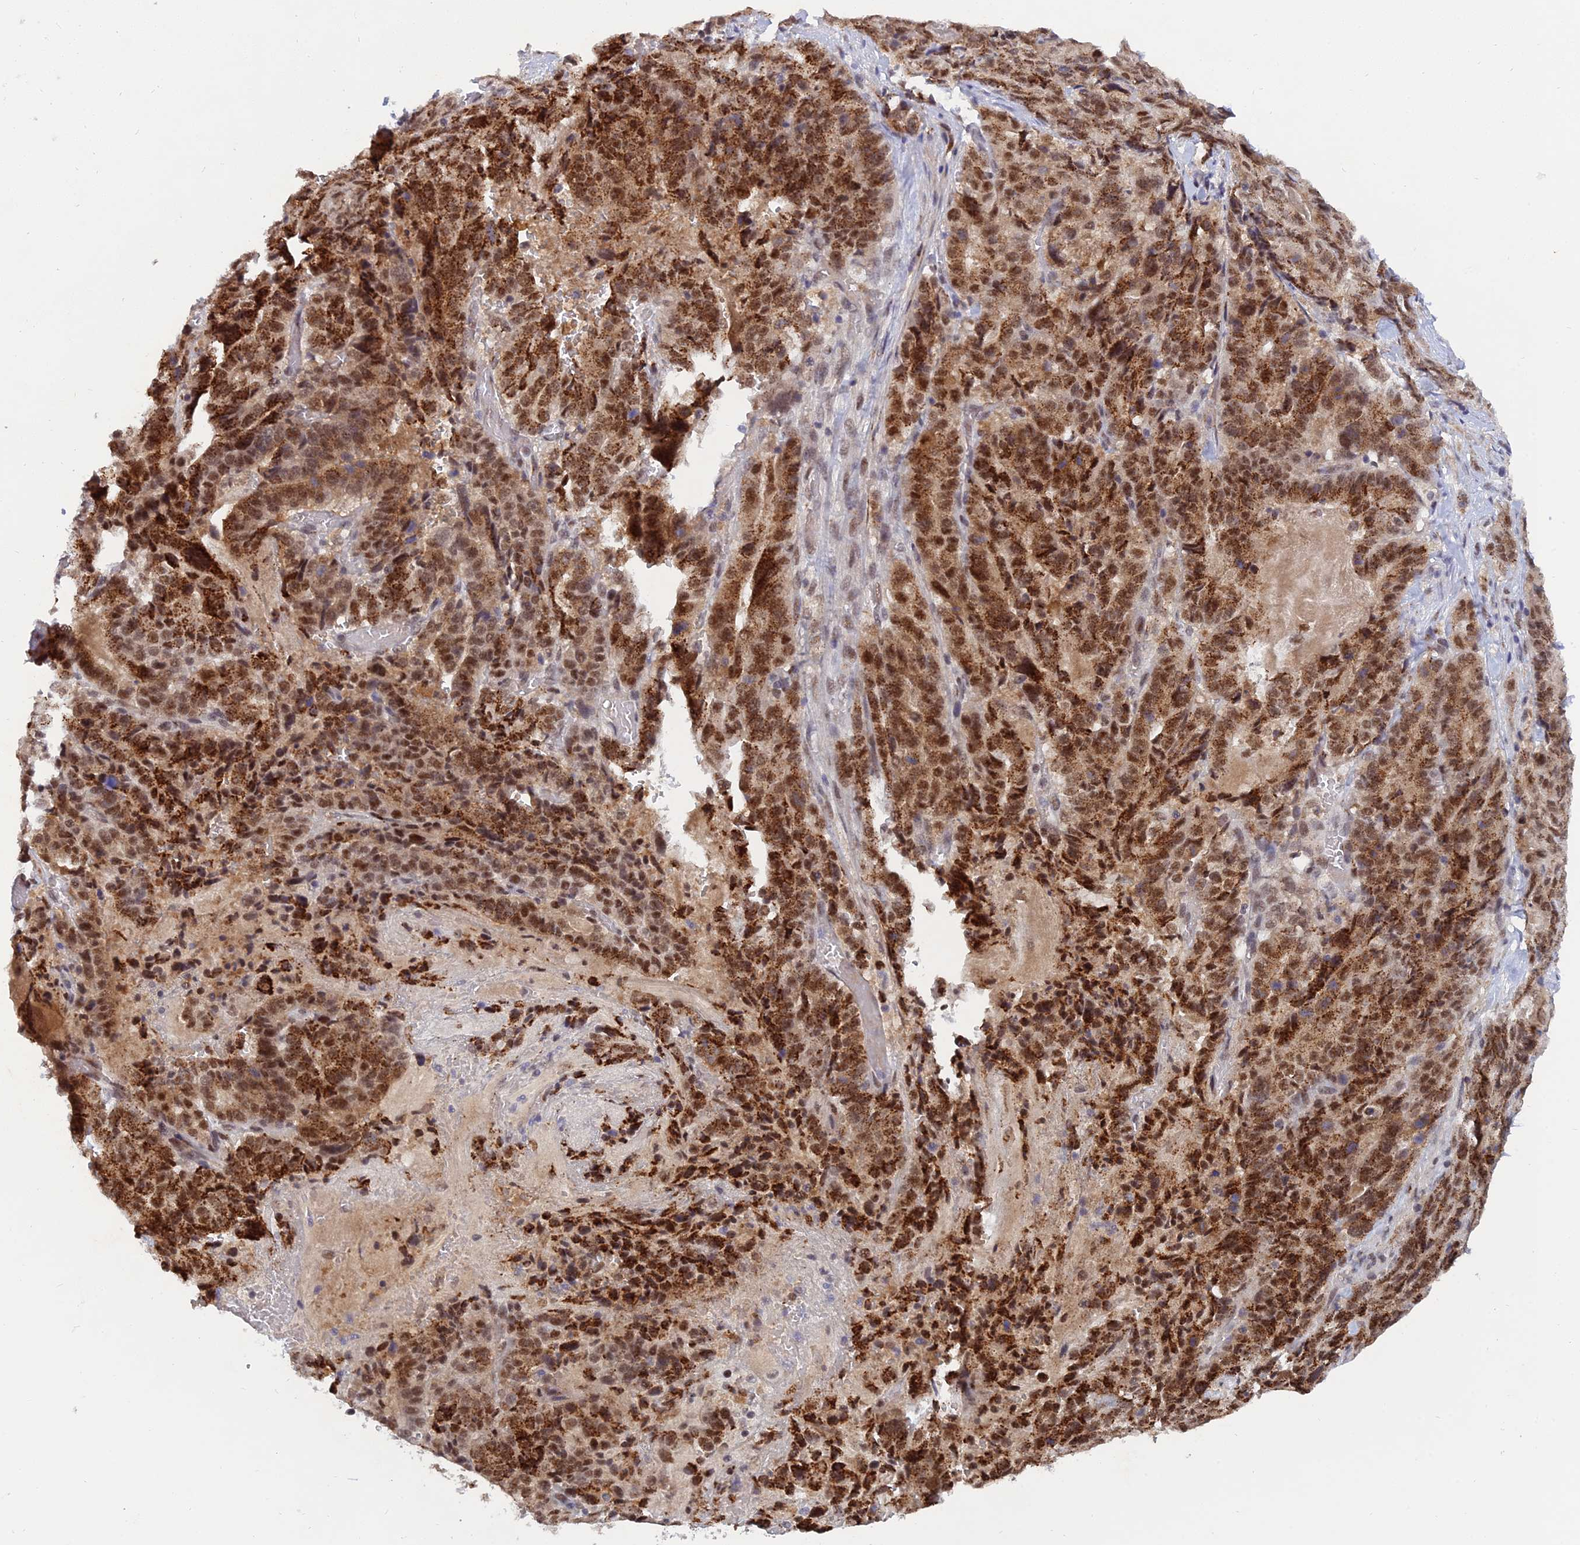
{"staining": {"intensity": "strong", "quantity": ">75%", "location": "cytoplasmic/membranous,nuclear"}, "tissue": "stomach cancer", "cell_type": "Tumor cells", "image_type": "cancer", "snomed": [{"axis": "morphology", "description": "Adenocarcinoma, NOS"}, {"axis": "topography", "description": "Stomach"}], "caption": "Protein staining of adenocarcinoma (stomach) tissue demonstrates strong cytoplasmic/membranous and nuclear expression in approximately >75% of tumor cells. The staining is performed using DAB (3,3'-diaminobenzidine) brown chromogen to label protein expression. The nuclei are counter-stained blue using hematoxylin.", "gene": "THOC3", "patient": {"sex": "male", "age": 48}}